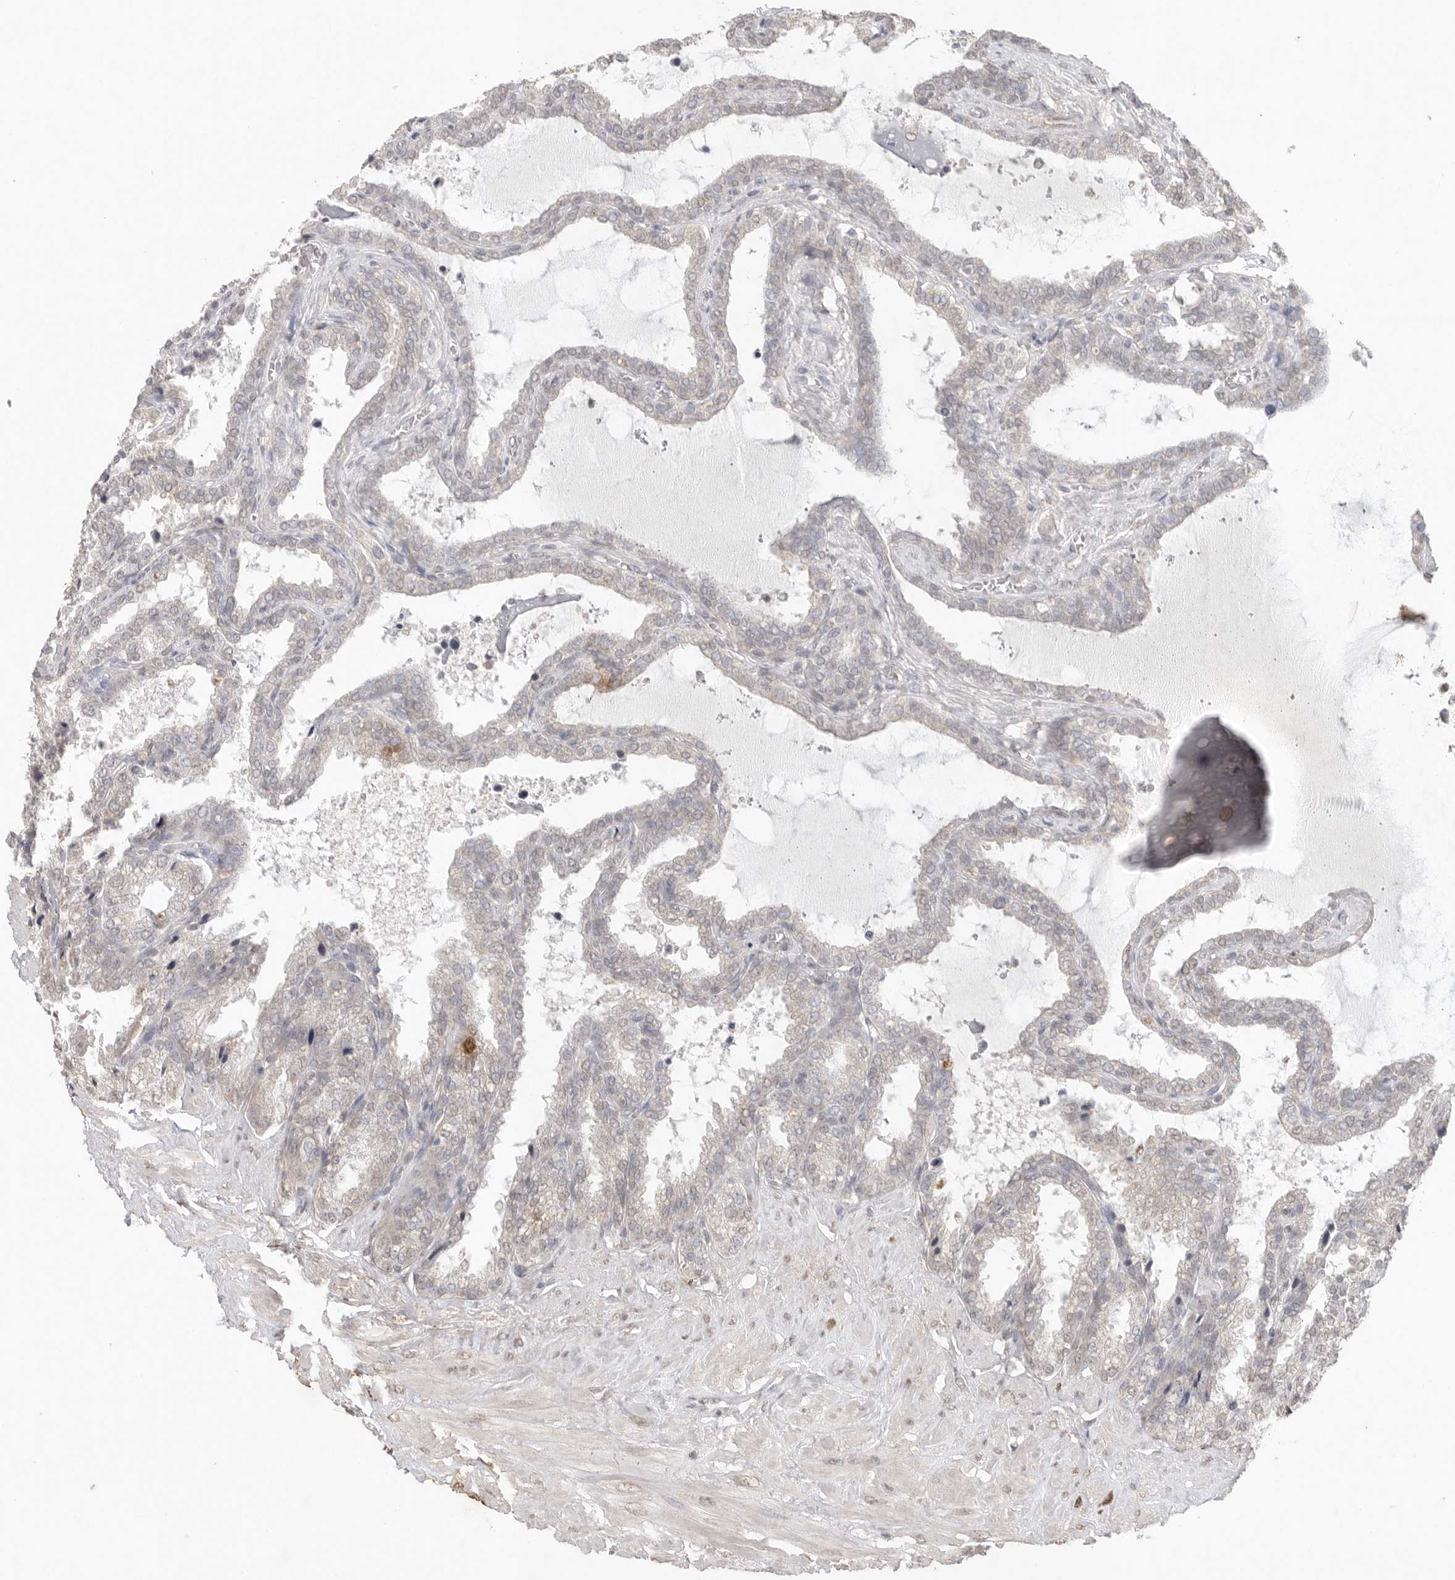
{"staining": {"intensity": "negative", "quantity": "none", "location": "none"}, "tissue": "seminal vesicle", "cell_type": "Glandular cells", "image_type": "normal", "snomed": [{"axis": "morphology", "description": "Normal tissue, NOS"}, {"axis": "topography", "description": "Seminal veicle"}], "caption": "High power microscopy photomicrograph of an immunohistochemistry image of benign seminal vesicle, revealing no significant staining in glandular cells.", "gene": "KLK5", "patient": {"sex": "male", "age": 46}}